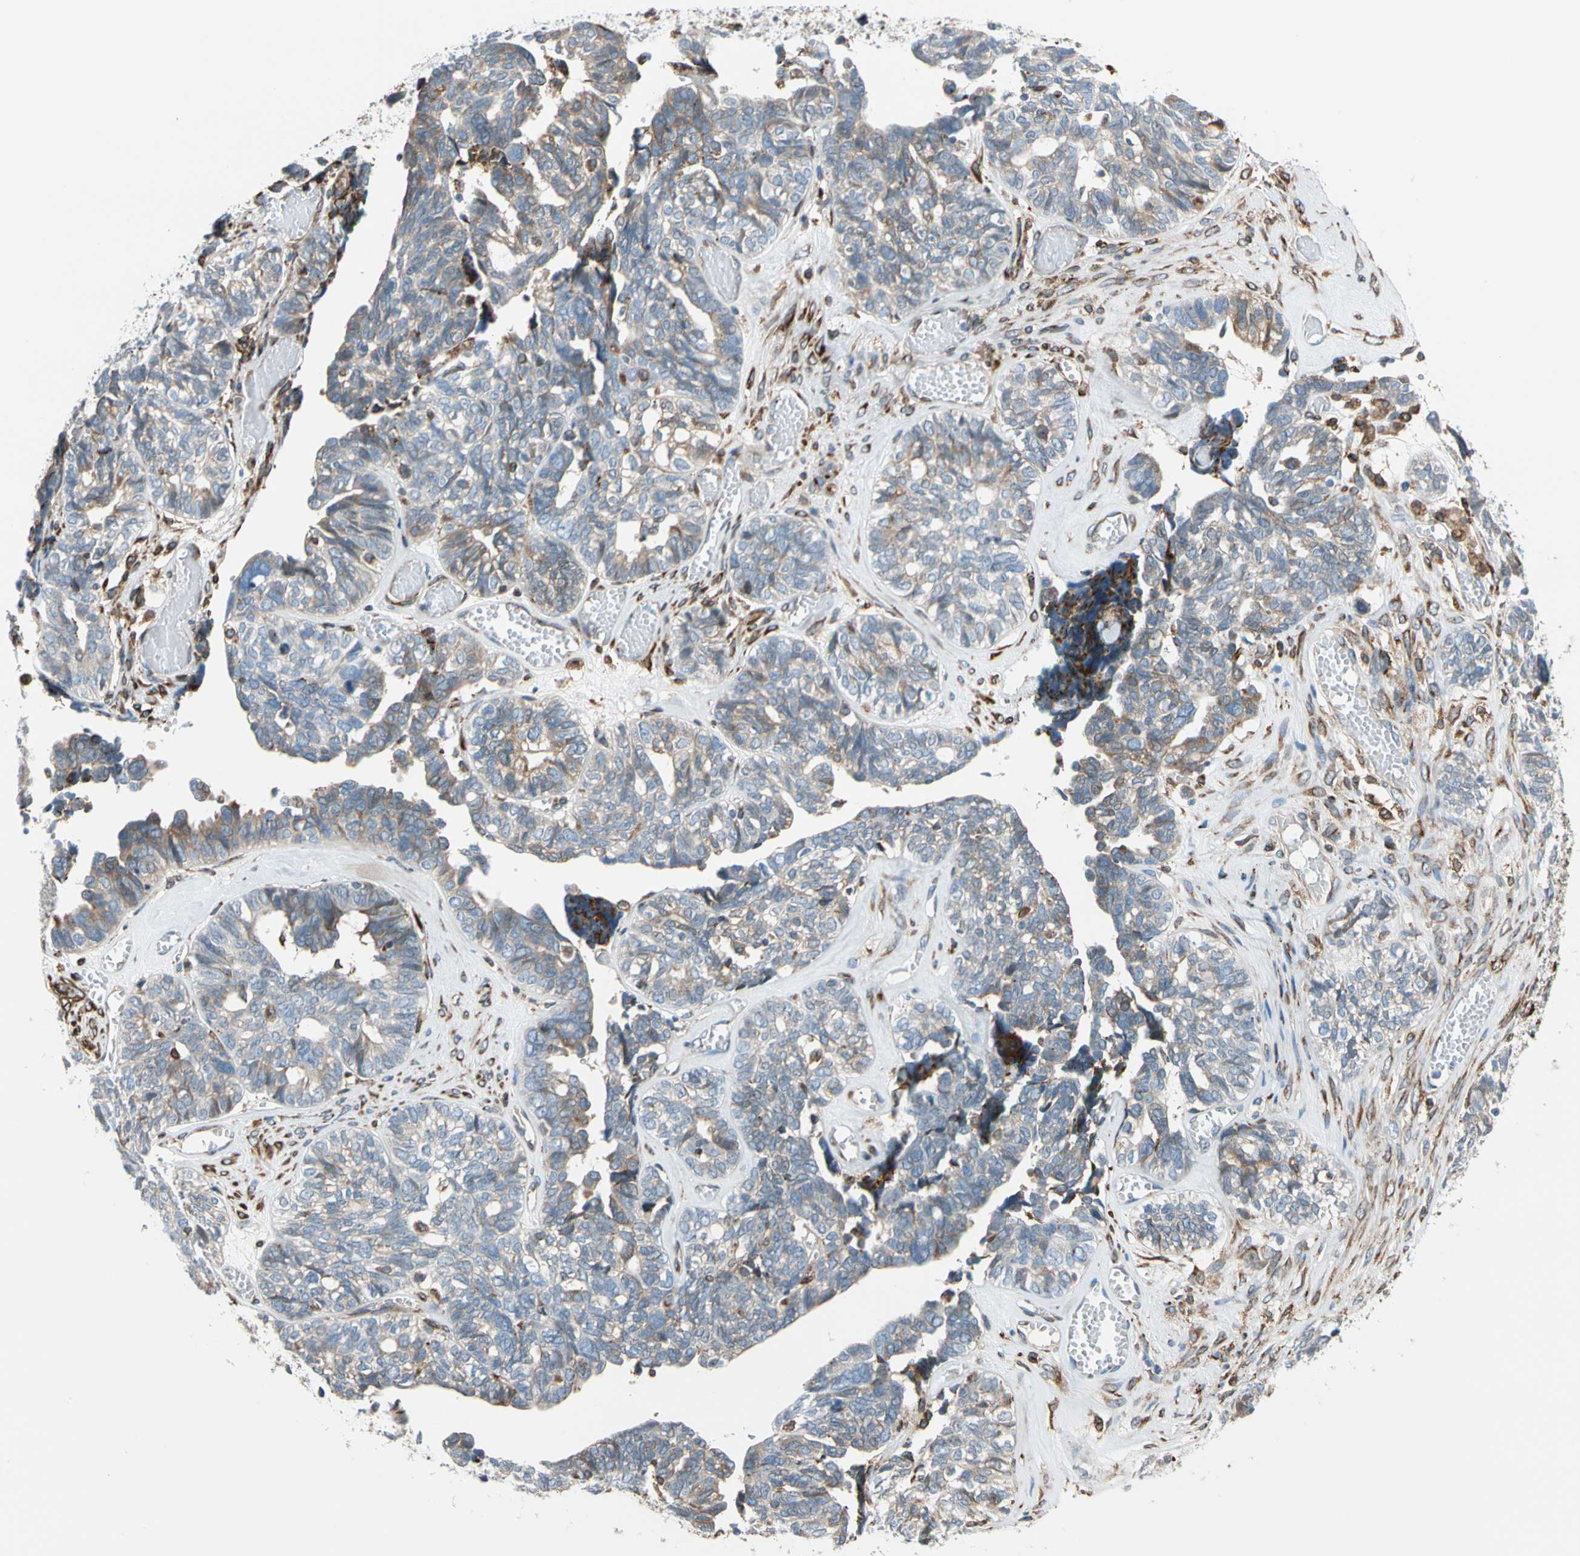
{"staining": {"intensity": "moderate", "quantity": "<25%", "location": "cytoplasmic/membranous"}, "tissue": "ovarian cancer", "cell_type": "Tumor cells", "image_type": "cancer", "snomed": [{"axis": "morphology", "description": "Cystadenocarcinoma, serous, NOS"}, {"axis": "topography", "description": "Ovary"}], "caption": "IHC of human serous cystadenocarcinoma (ovarian) displays low levels of moderate cytoplasmic/membranous staining in approximately <25% of tumor cells.", "gene": "NUCB1", "patient": {"sex": "female", "age": 79}}